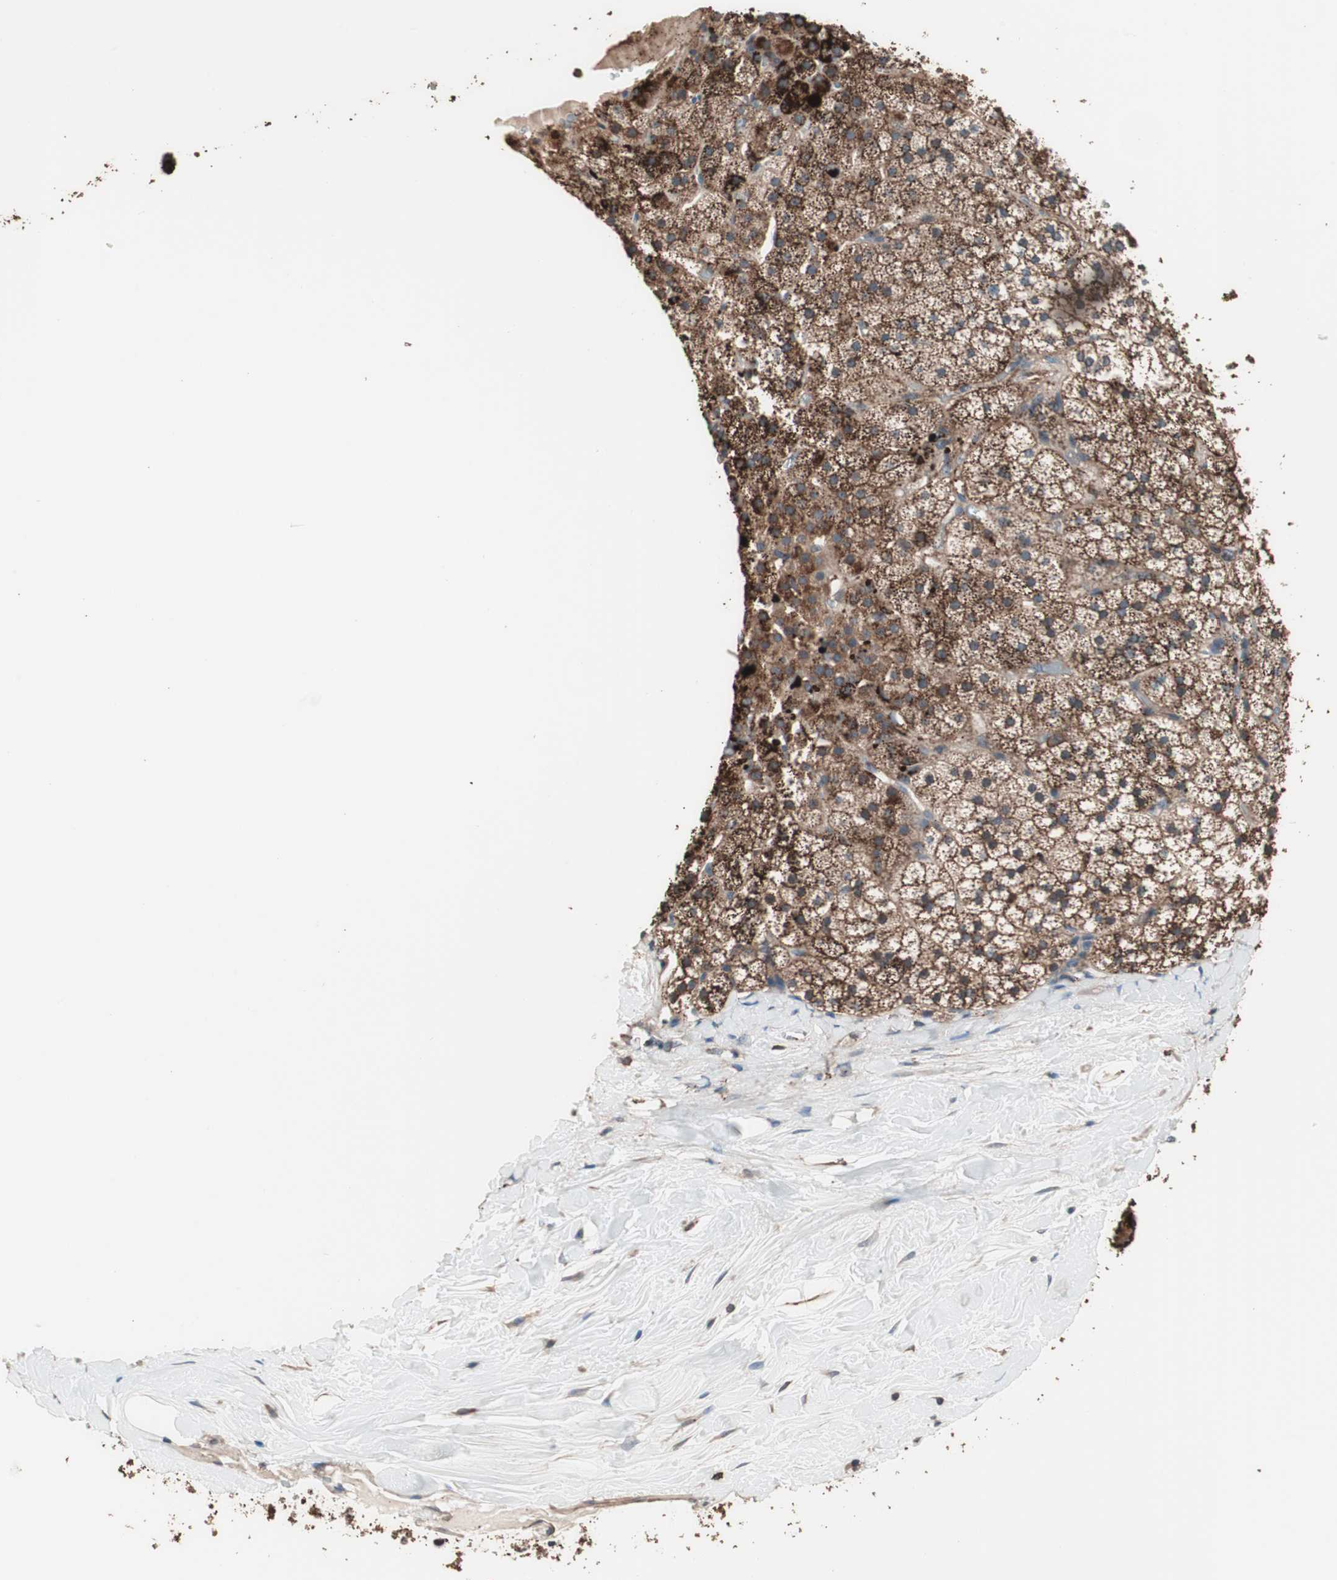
{"staining": {"intensity": "strong", "quantity": ">75%", "location": "cytoplasmic/membranous"}, "tissue": "adrenal gland", "cell_type": "Glandular cells", "image_type": "normal", "snomed": [{"axis": "morphology", "description": "Normal tissue, NOS"}, {"axis": "topography", "description": "Adrenal gland"}], "caption": "IHC photomicrograph of normal human adrenal gland stained for a protein (brown), which exhibits high levels of strong cytoplasmic/membranous staining in approximately >75% of glandular cells.", "gene": "CCT3", "patient": {"sex": "male", "age": 35}}